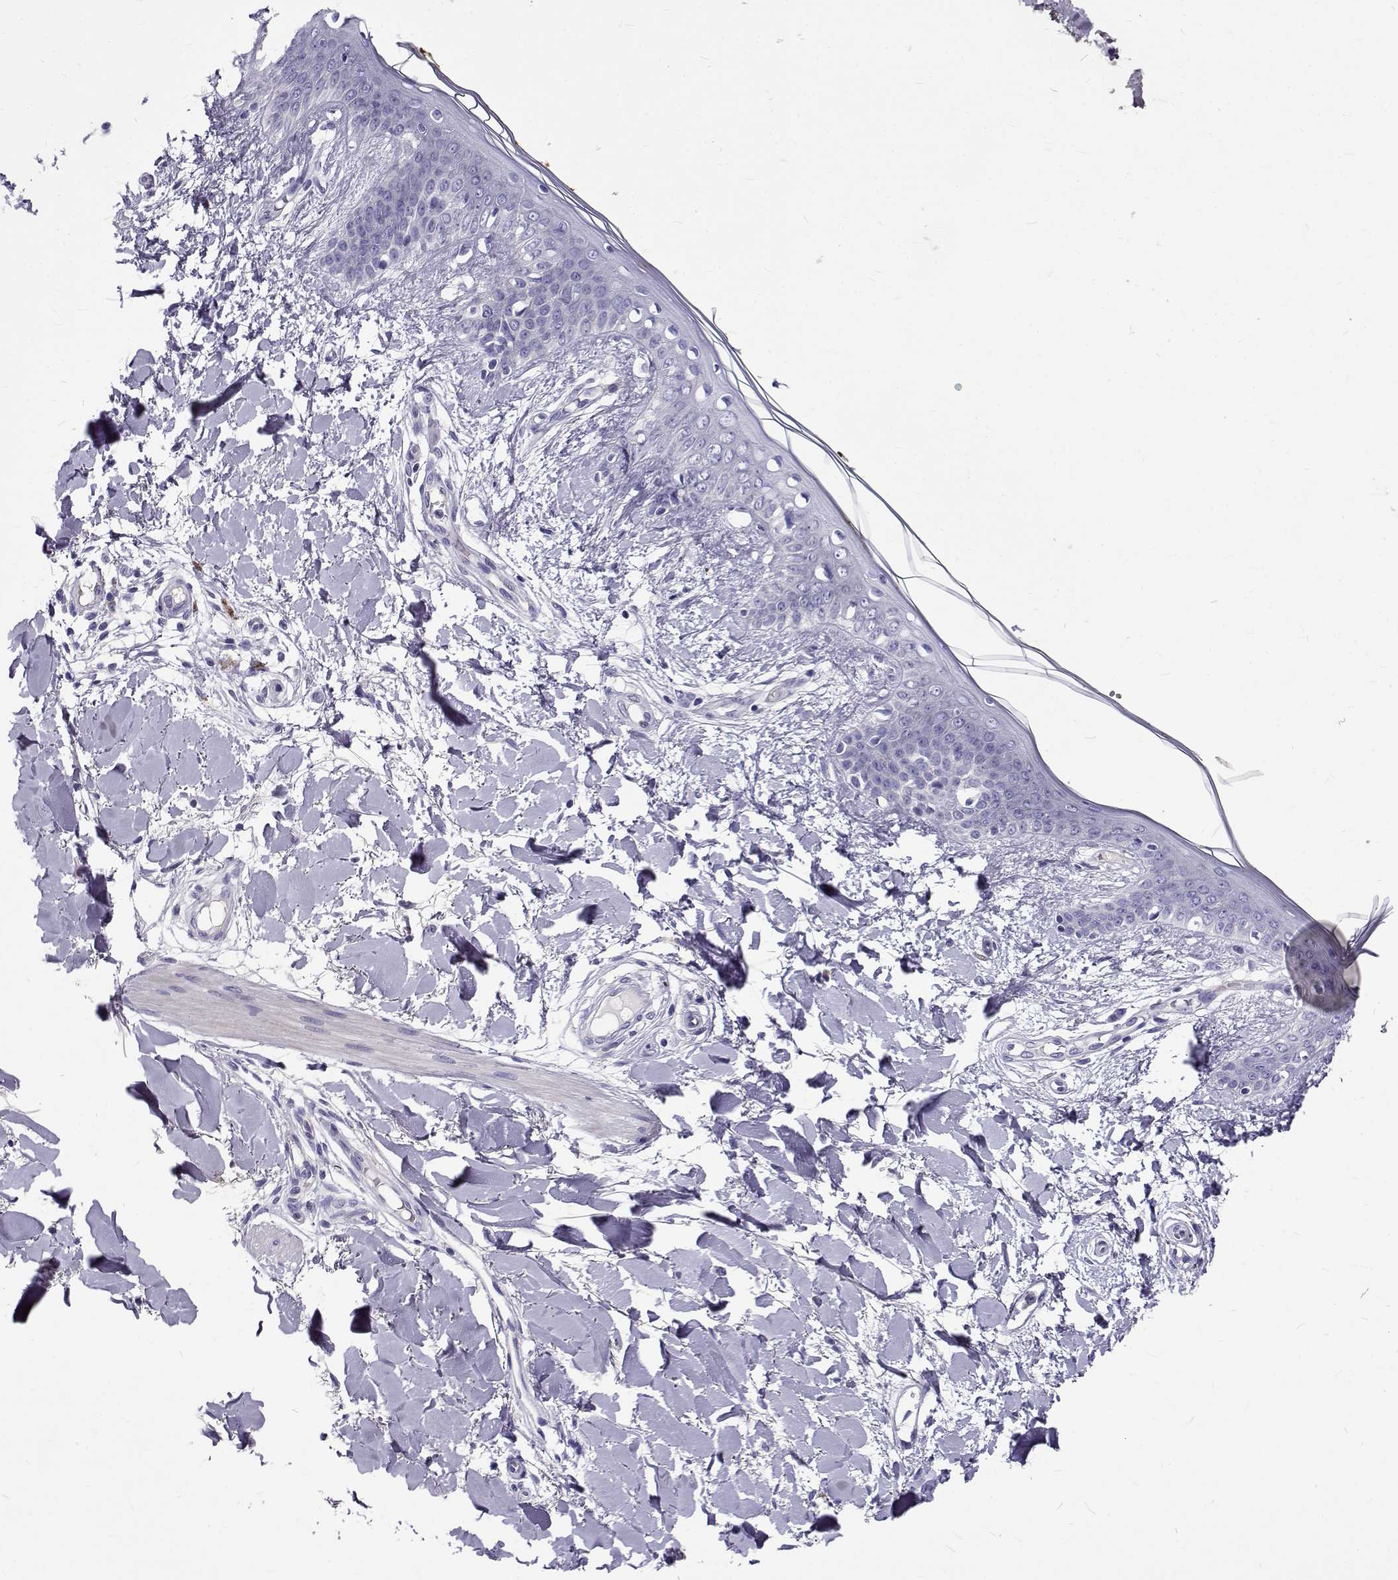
{"staining": {"intensity": "negative", "quantity": "none", "location": "none"}, "tissue": "skin", "cell_type": "Fibroblasts", "image_type": "normal", "snomed": [{"axis": "morphology", "description": "Normal tissue, NOS"}, {"axis": "topography", "description": "Skin"}], "caption": "Skin stained for a protein using IHC displays no staining fibroblasts.", "gene": "IGSF1", "patient": {"sex": "female", "age": 34}}